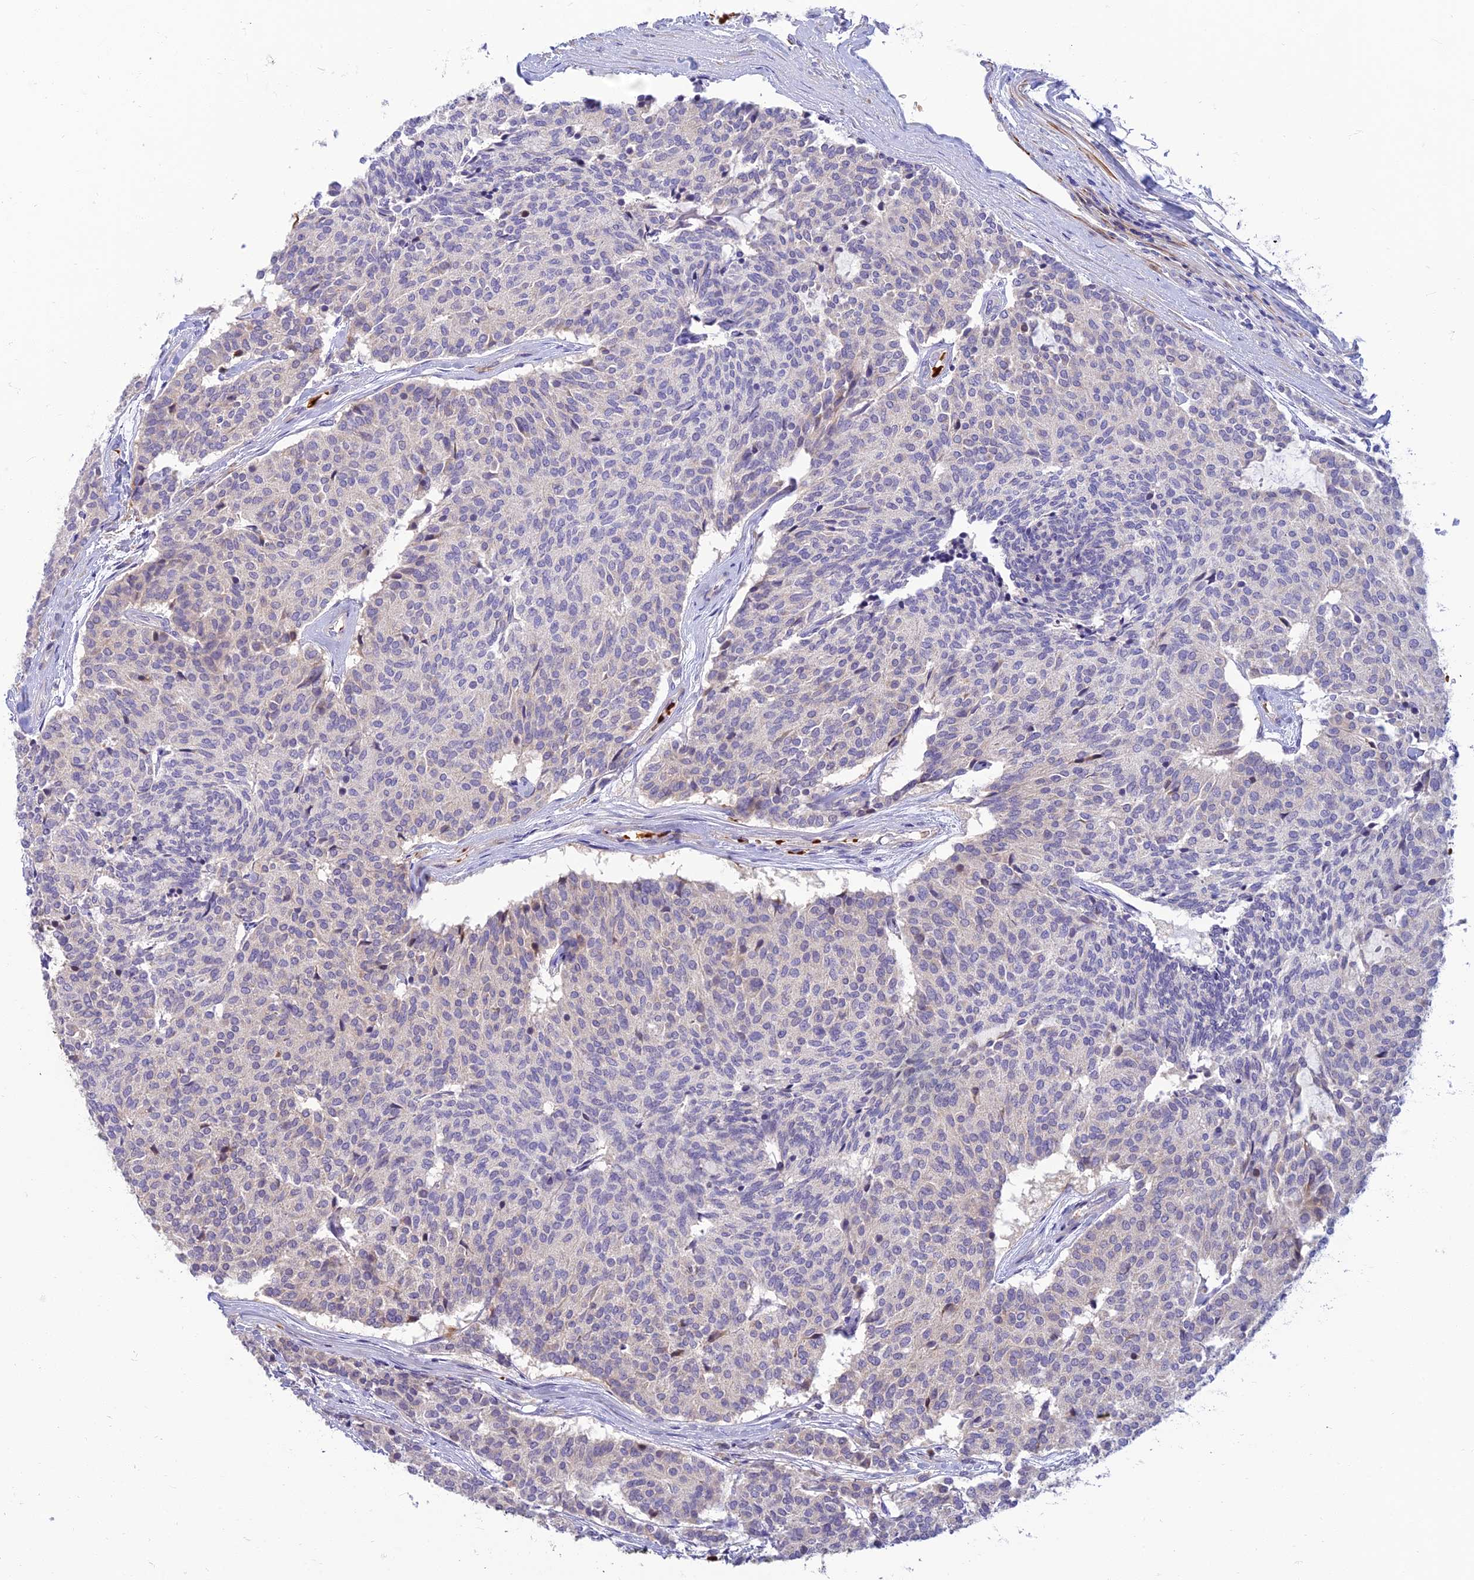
{"staining": {"intensity": "negative", "quantity": "none", "location": "none"}, "tissue": "carcinoid", "cell_type": "Tumor cells", "image_type": "cancer", "snomed": [{"axis": "morphology", "description": "Carcinoid, malignant, NOS"}, {"axis": "topography", "description": "Pancreas"}], "caption": "Carcinoid stained for a protein using immunohistochemistry exhibits no staining tumor cells.", "gene": "CLIP4", "patient": {"sex": "female", "age": 54}}